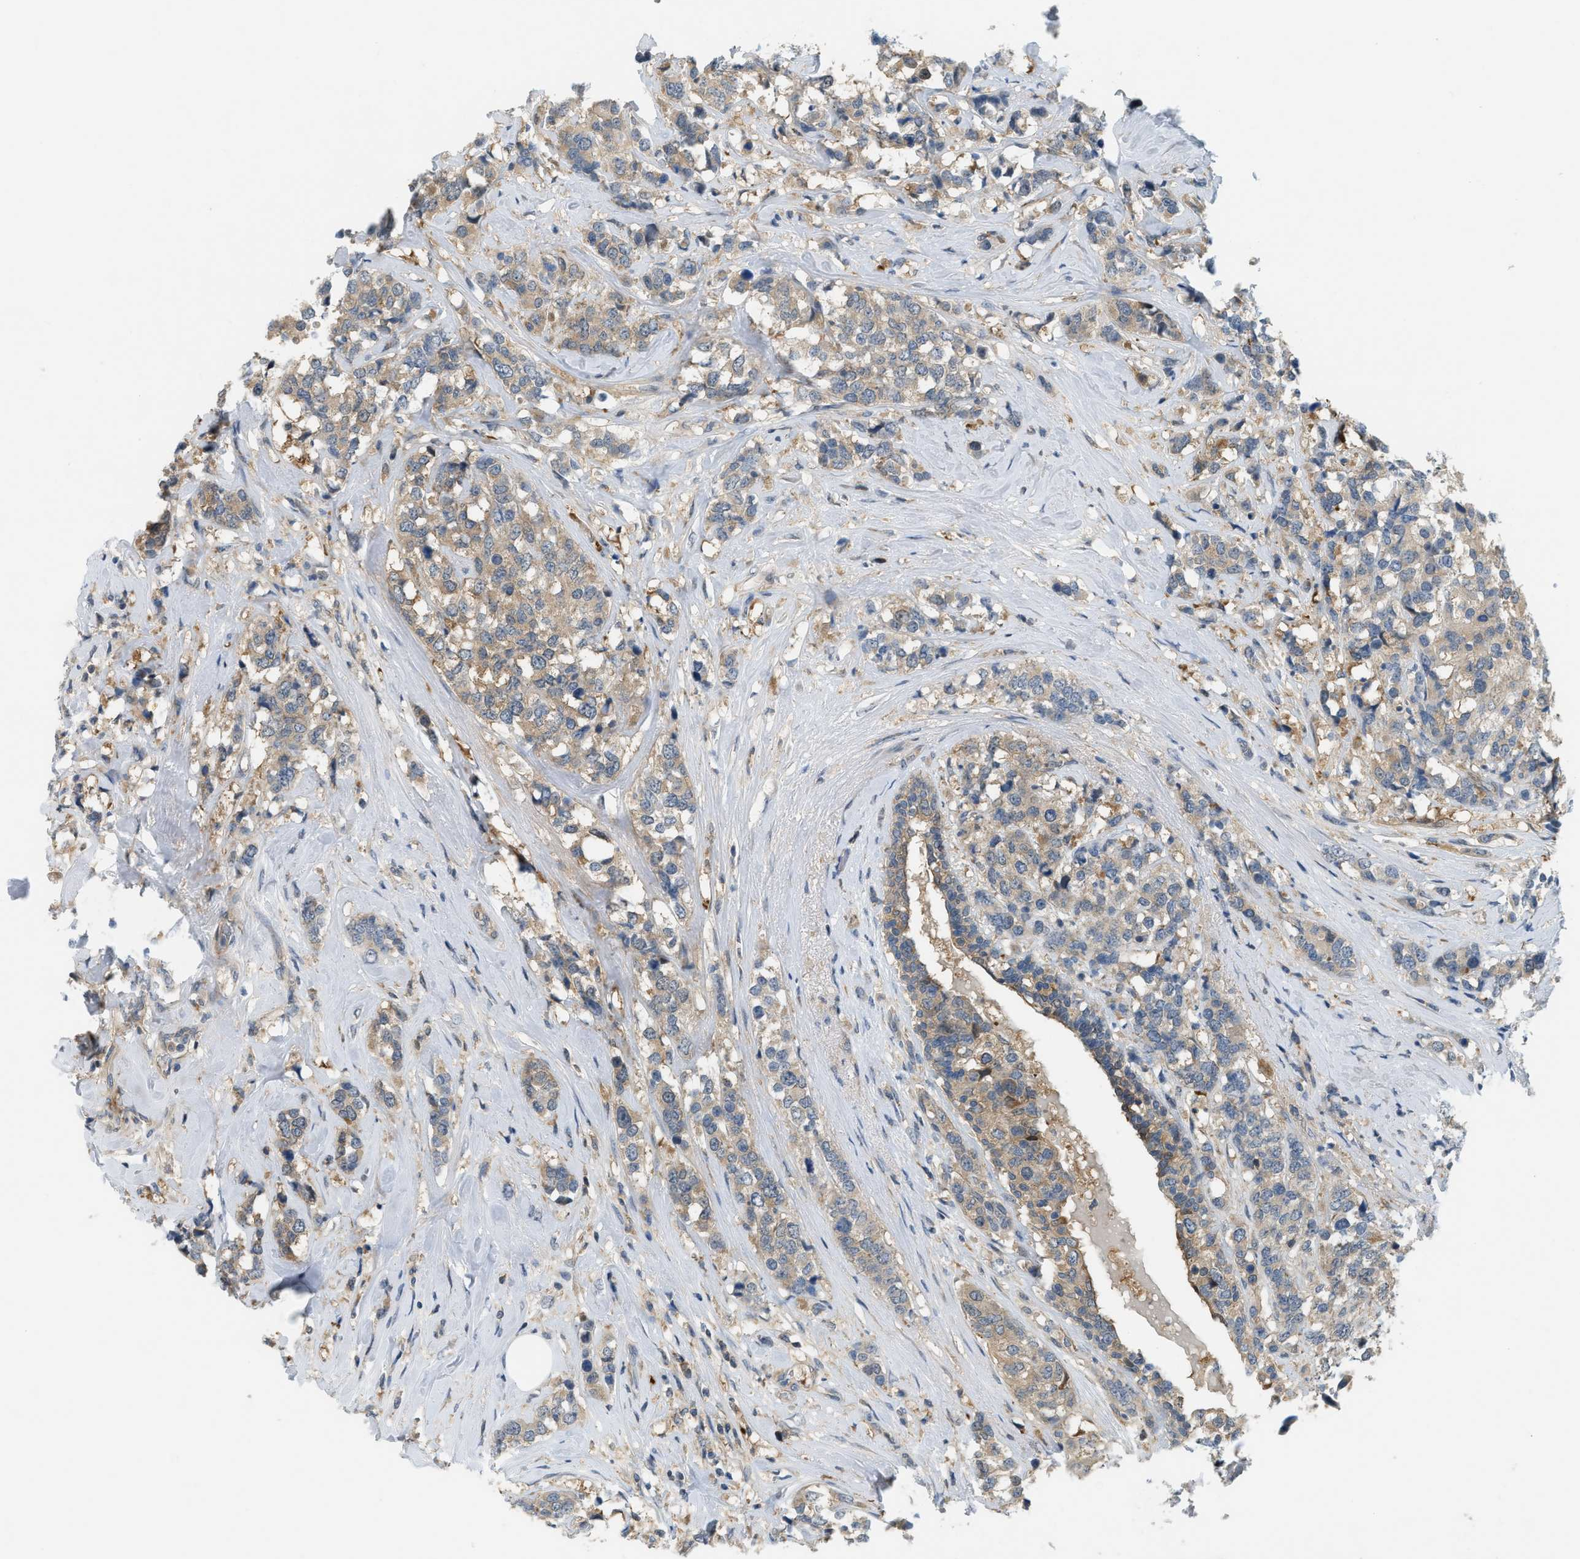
{"staining": {"intensity": "weak", "quantity": ">75%", "location": "cytoplasmic/membranous"}, "tissue": "breast cancer", "cell_type": "Tumor cells", "image_type": "cancer", "snomed": [{"axis": "morphology", "description": "Lobular carcinoma"}, {"axis": "topography", "description": "Breast"}], "caption": "Protein expression analysis of human lobular carcinoma (breast) reveals weak cytoplasmic/membranous positivity in approximately >75% of tumor cells.", "gene": "PDCL3", "patient": {"sex": "female", "age": 59}}